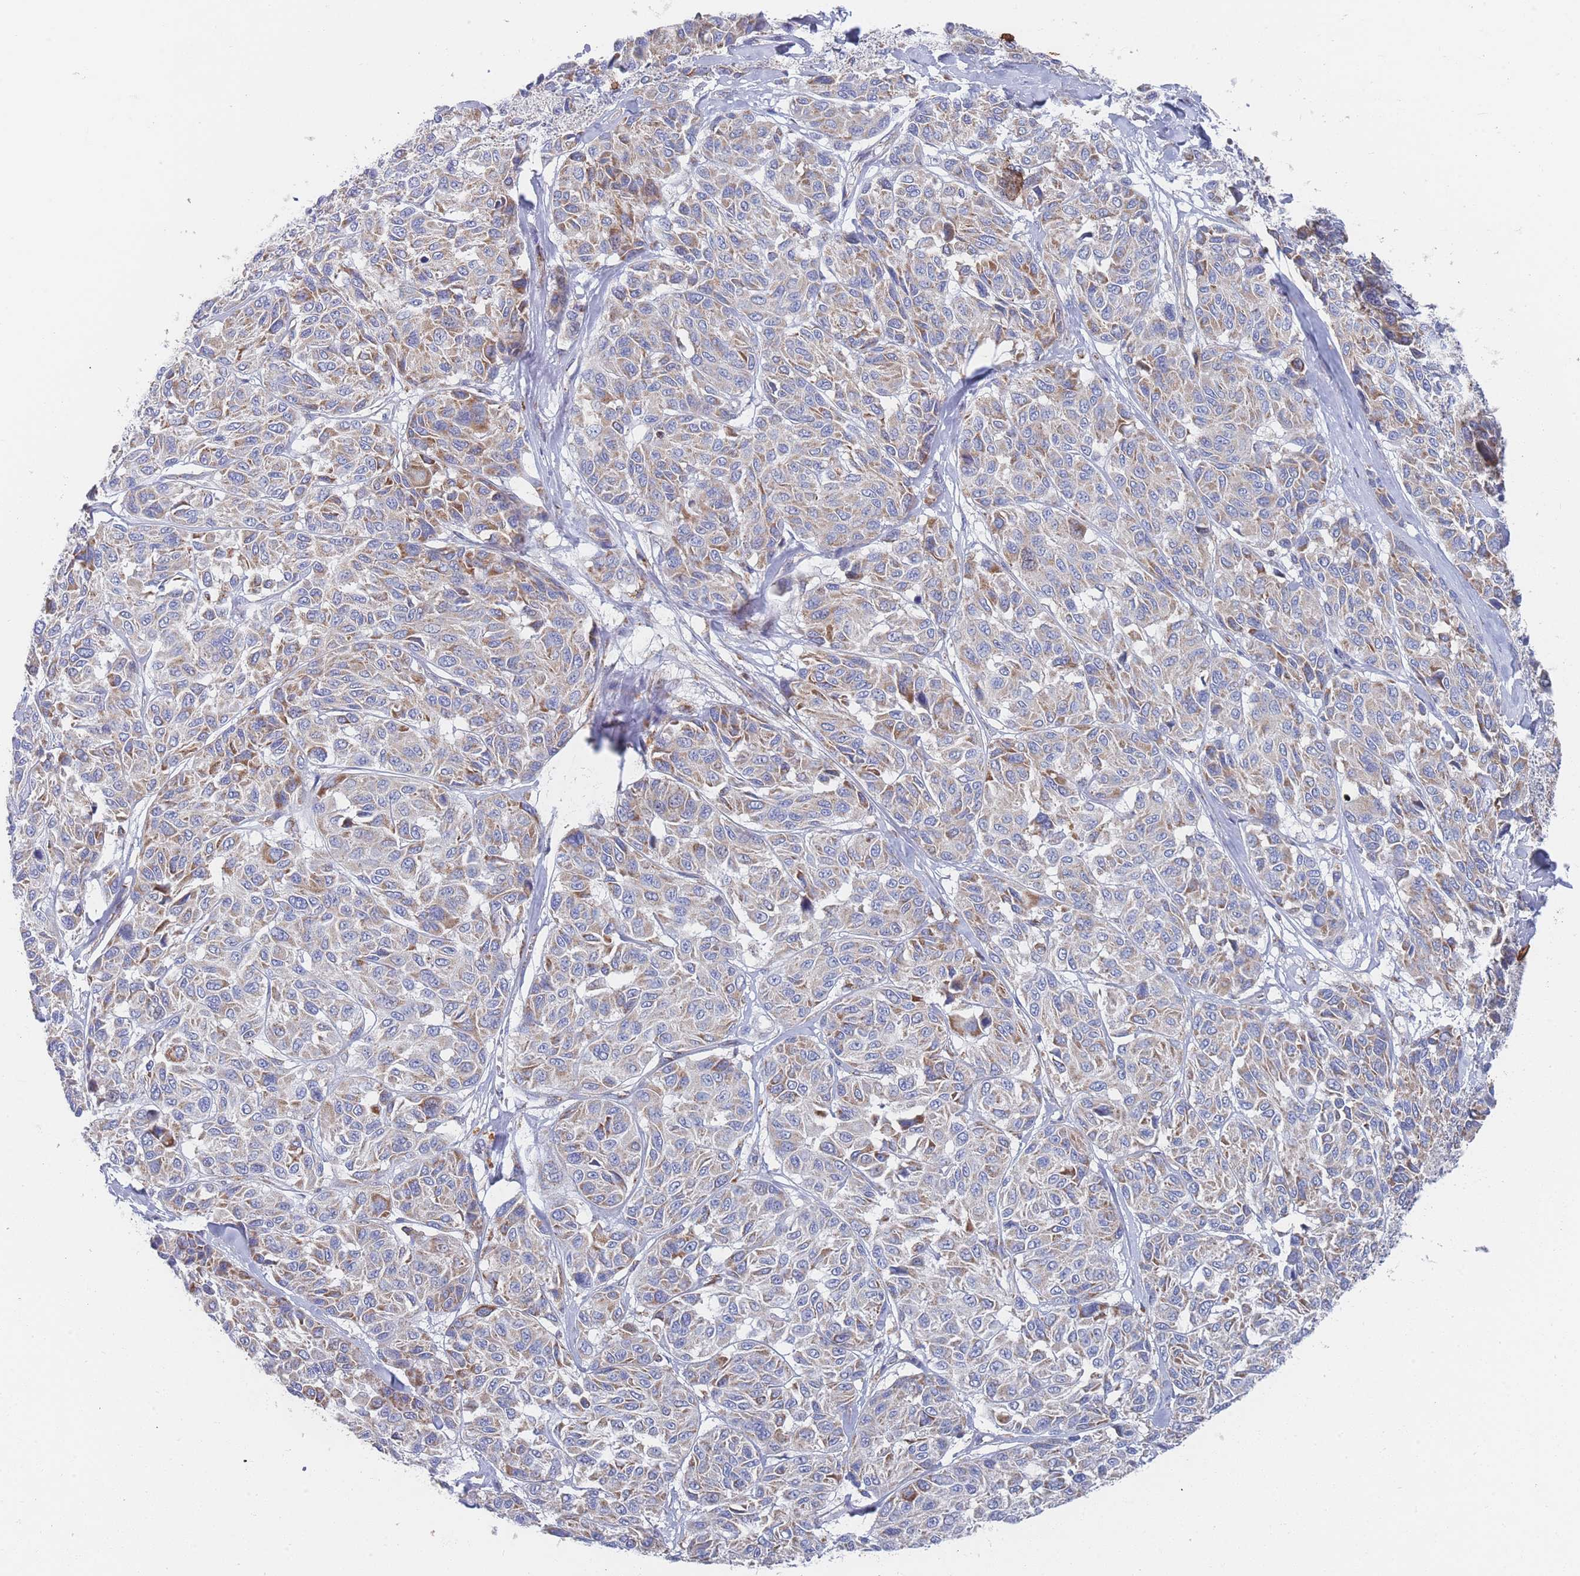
{"staining": {"intensity": "moderate", "quantity": "25%-75%", "location": "cytoplasmic/membranous"}, "tissue": "melanoma", "cell_type": "Tumor cells", "image_type": "cancer", "snomed": [{"axis": "morphology", "description": "Malignant melanoma, NOS"}, {"axis": "topography", "description": "Skin"}], "caption": "Brown immunohistochemical staining in melanoma displays moderate cytoplasmic/membranous expression in approximately 25%-75% of tumor cells.", "gene": "IKZF4", "patient": {"sex": "female", "age": 66}}